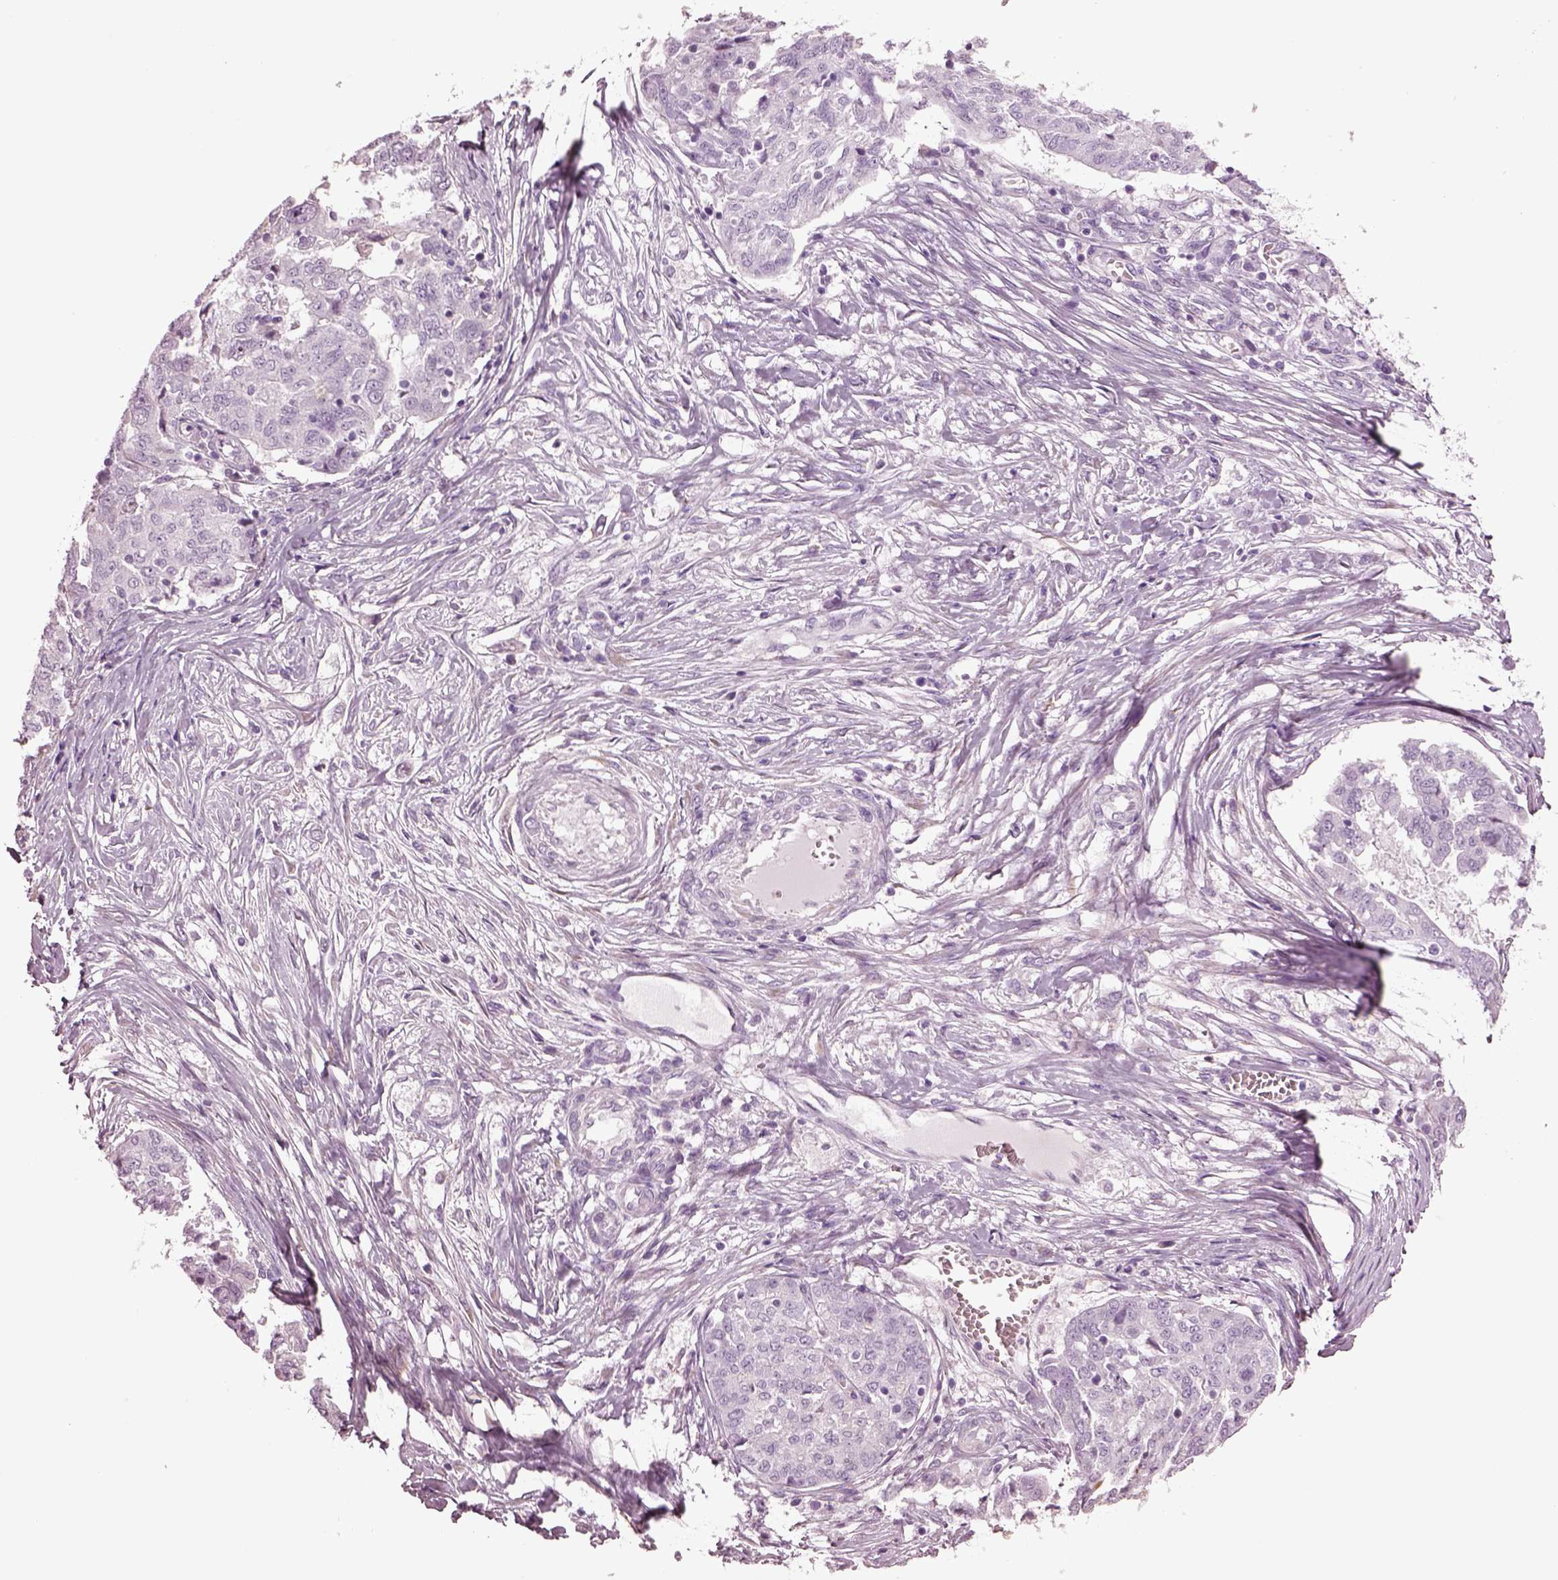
{"staining": {"intensity": "negative", "quantity": "none", "location": "none"}, "tissue": "ovarian cancer", "cell_type": "Tumor cells", "image_type": "cancer", "snomed": [{"axis": "morphology", "description": "Cystadenocarcinoma, serous, NOS"}, {"axis": "topography", "description": "Ovary"}], "caption": "Immunohistochemistry (IHC) of human ovarian cancer (serous cystadenocarcinoma) exhibits no staining in tumor cells.", "gene": "GUCA1A", "patient": {"sex": "female", "age": 67}}